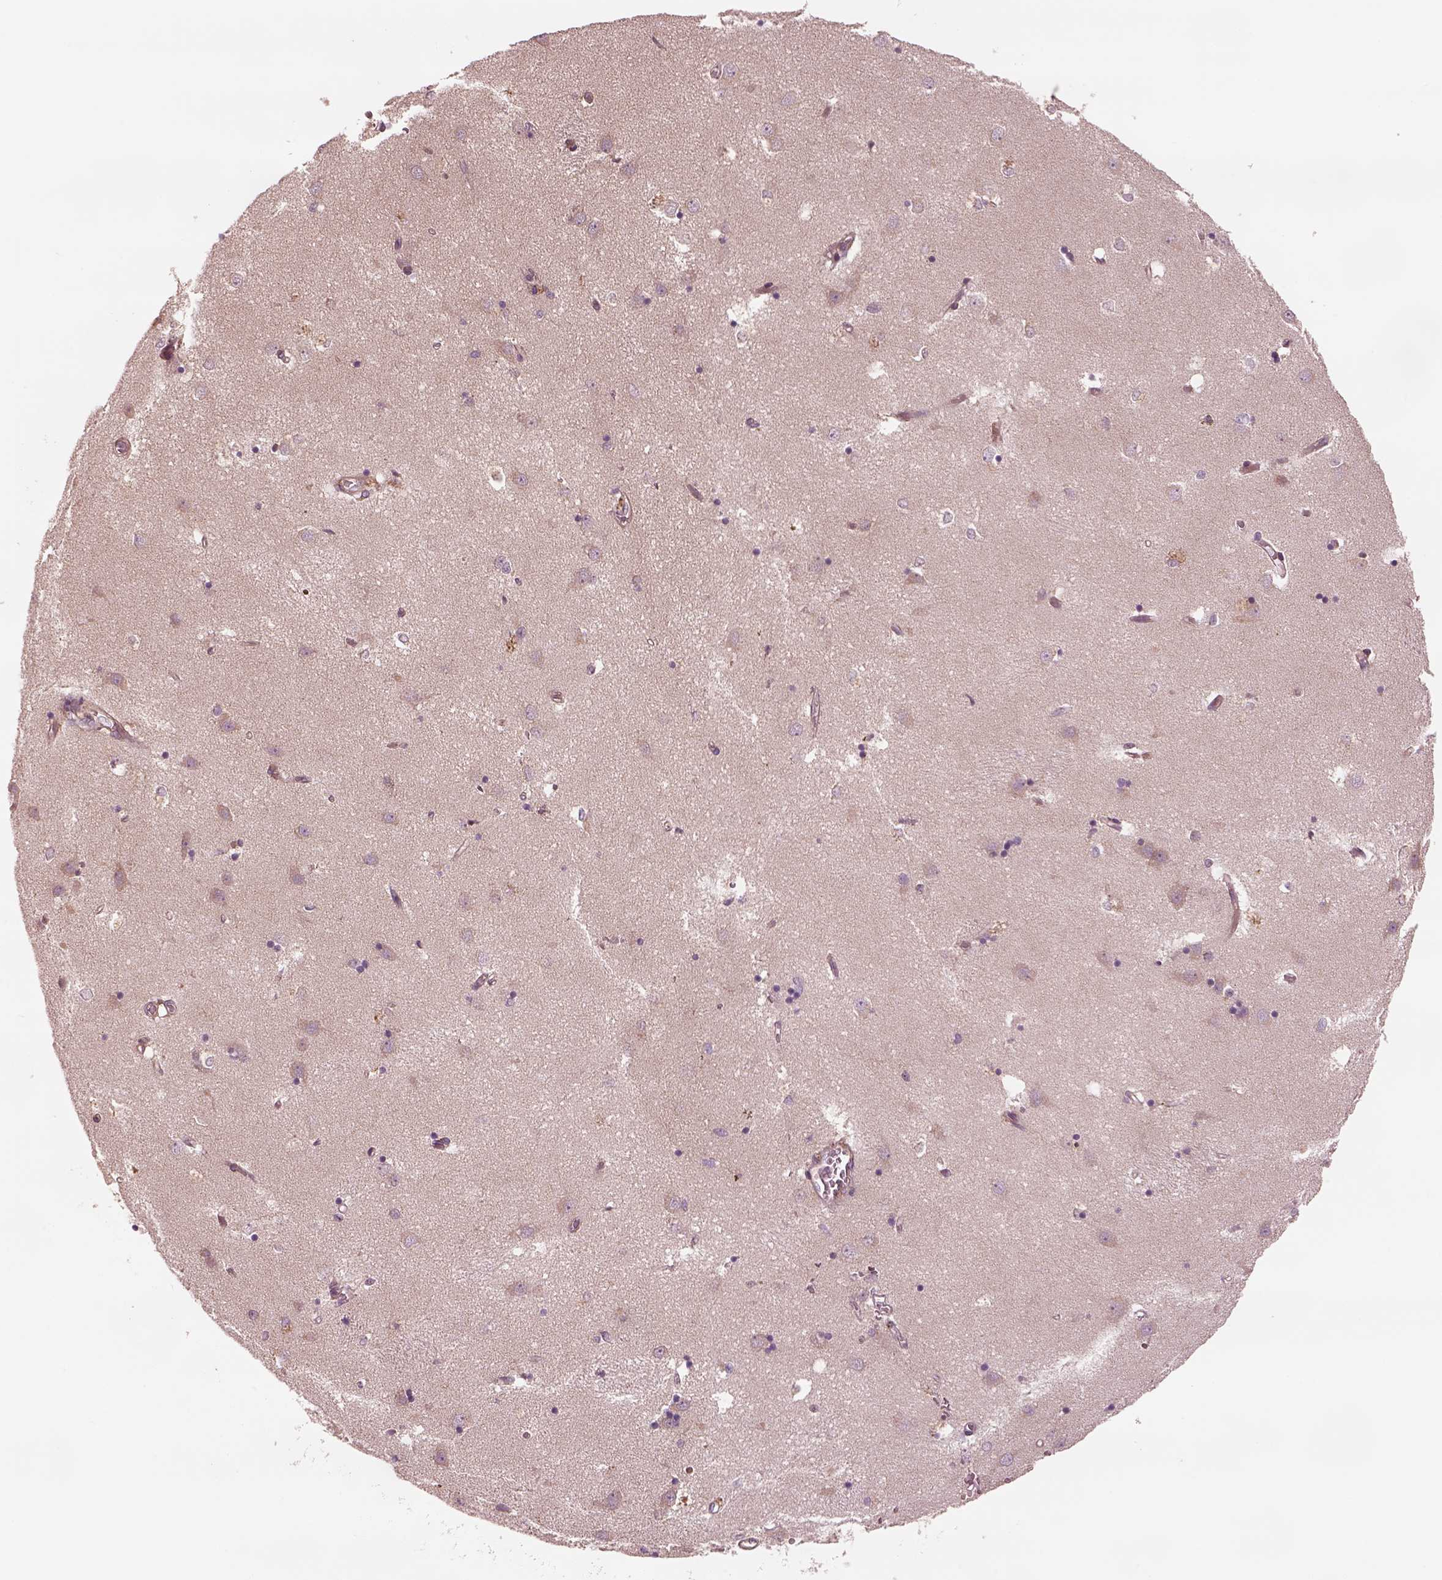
{"staining": {"intensity": "negative", "quantity": "none", "location": "none"}, "tissue": "caudate", "cell_type": "Glial cells", "image_type": "normal", "snomed": [{"axis": "morphology", "description": "Normal tissue, NOS"}, {"axis": "topography", "description": "Lateral ventricle wall"}], "caption": "The histopathology image displays no significant positivity in glial cells of caudate. (DAB immunohistochemistry (IHC) with hematoxylin counter stain).", "gene": "ASCC2", "patient": {"sex": "male", "age": 54}}